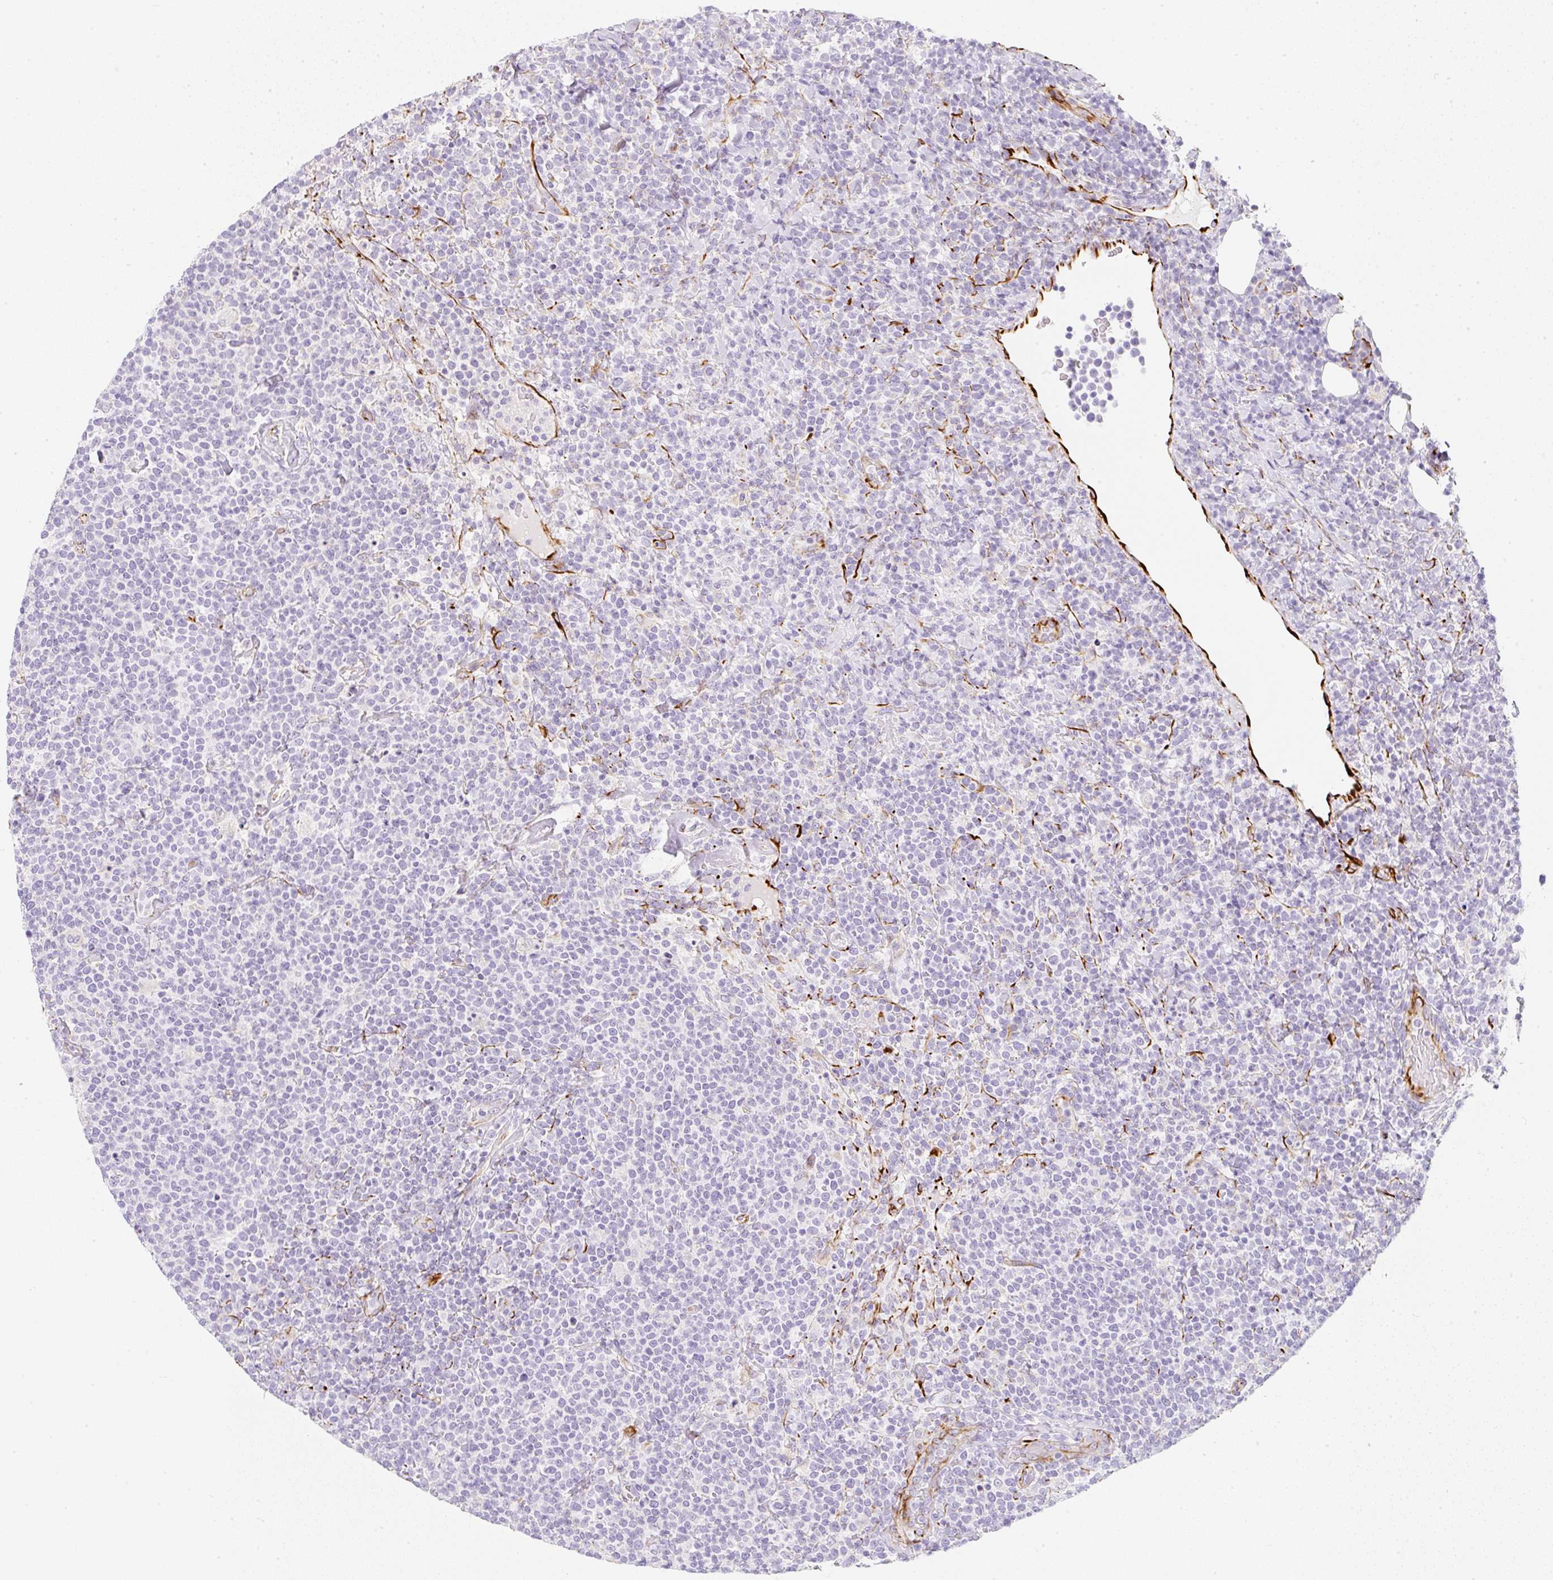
{"staining": {"intensity": "negative", "quantity": "none", "location": "none"}, "tissue": "lymphoma", "cell_type": "Tumor cells", "image_type": "cancer", "snomed": [{"axis": "morphology", "description": "Malignant lymphoma, non-Hodgkin's type, High grade"}, {"axis": "topography", "description": "Lymph node"}], "caption": "Histopathology image shows no significant protein staining in tumor cells of high-grade malignant lymphoma, non-Hodgkin's type.", "gene": "ZNF689", "patient": {"sex": "male", "age": 61}}